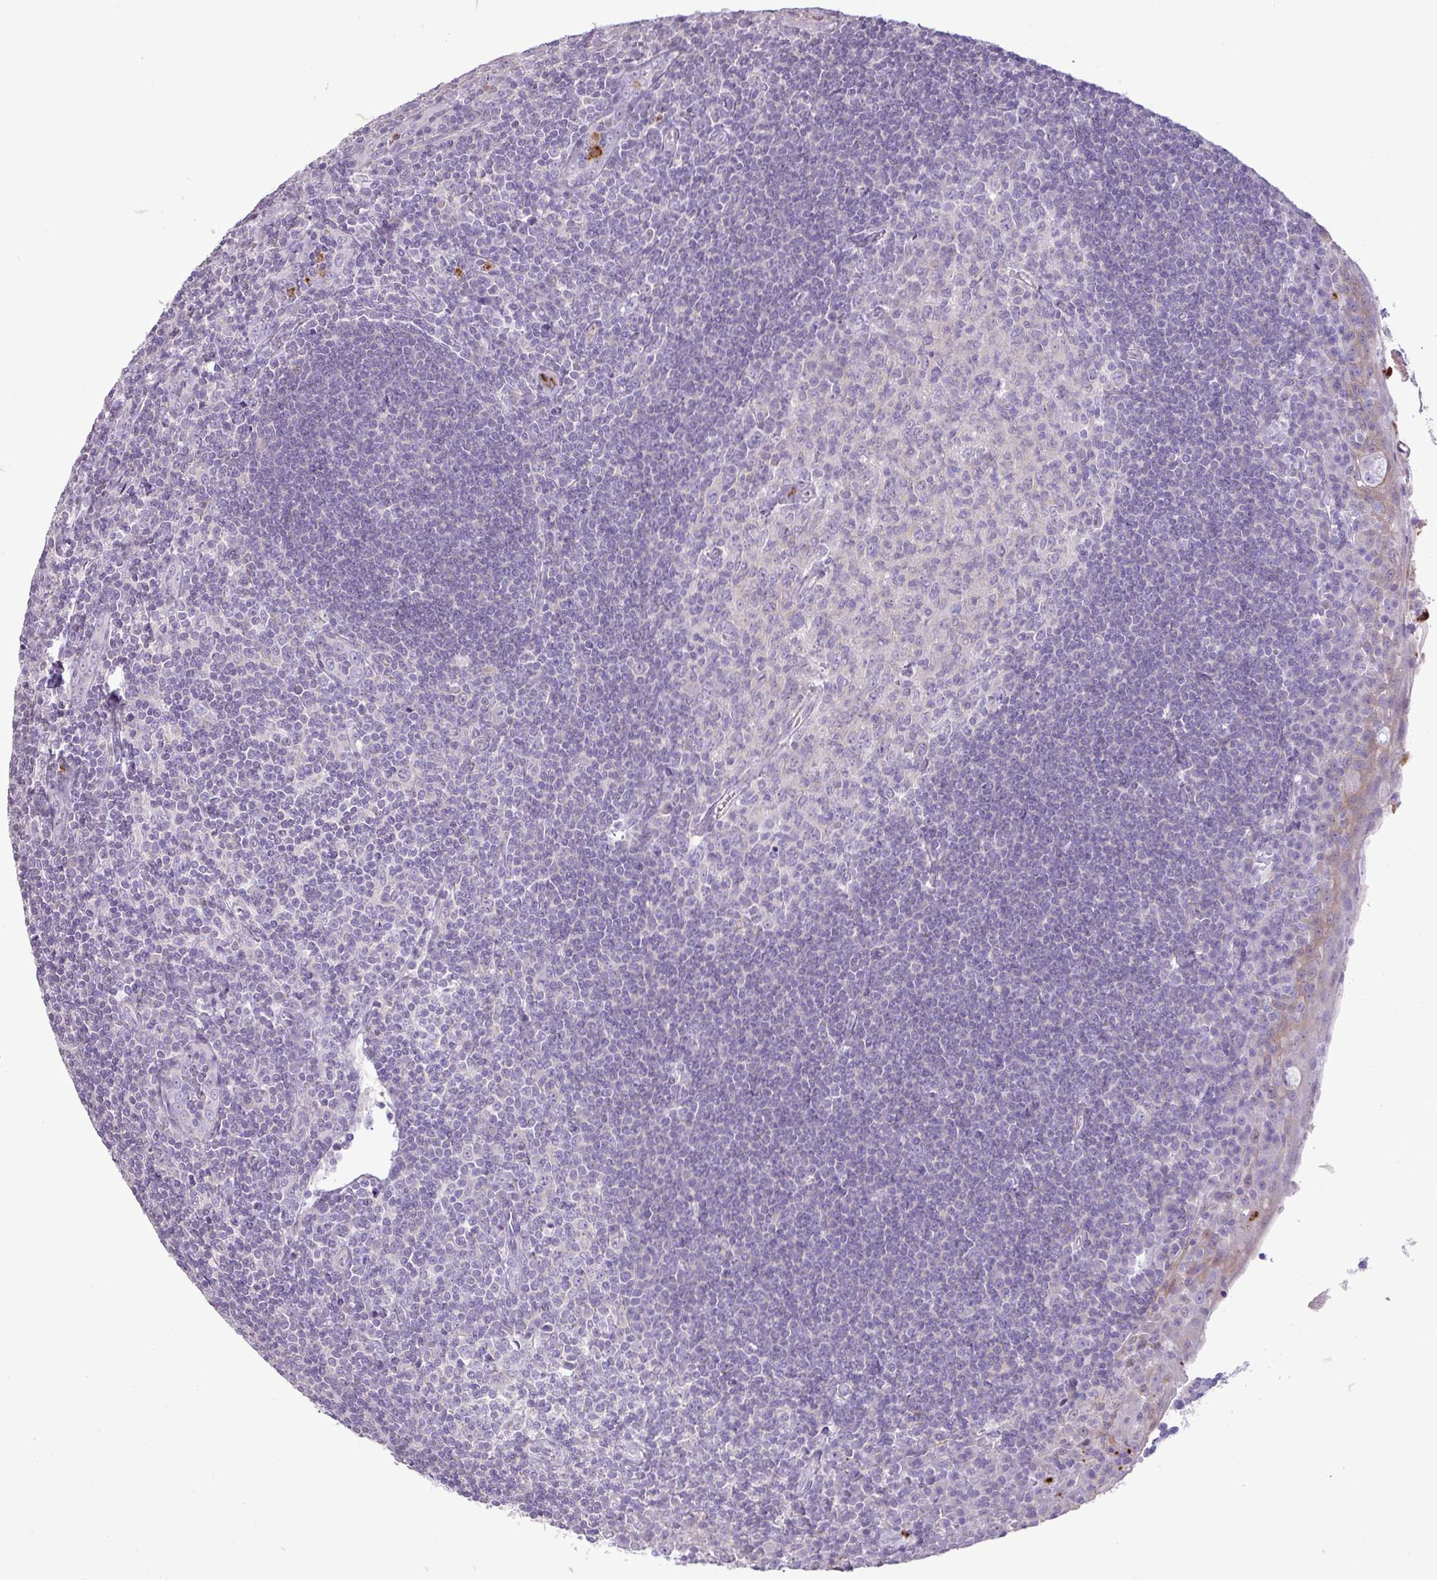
{"staining": {"intensity": "negative", "quantity": "none", "location": "none"}, "tissue": "tonsil", "cell_type": "Germinal center cells", "image_type": "normal", "snomed": [{"axis": "morphology", "description": "Normal tissue, NOS"}, {"axis": "topography", "description": "Tonsil"}], "caption": "This micrograph is of normal tonsil stained with immunohistochemistry (IHC) to label a protein in brown with the nuclei are counter-stained blue. There is no expression in germinal center cells.", "gene": "ZSCAN5A", "patient": {"sex": "male", "age": 27}}